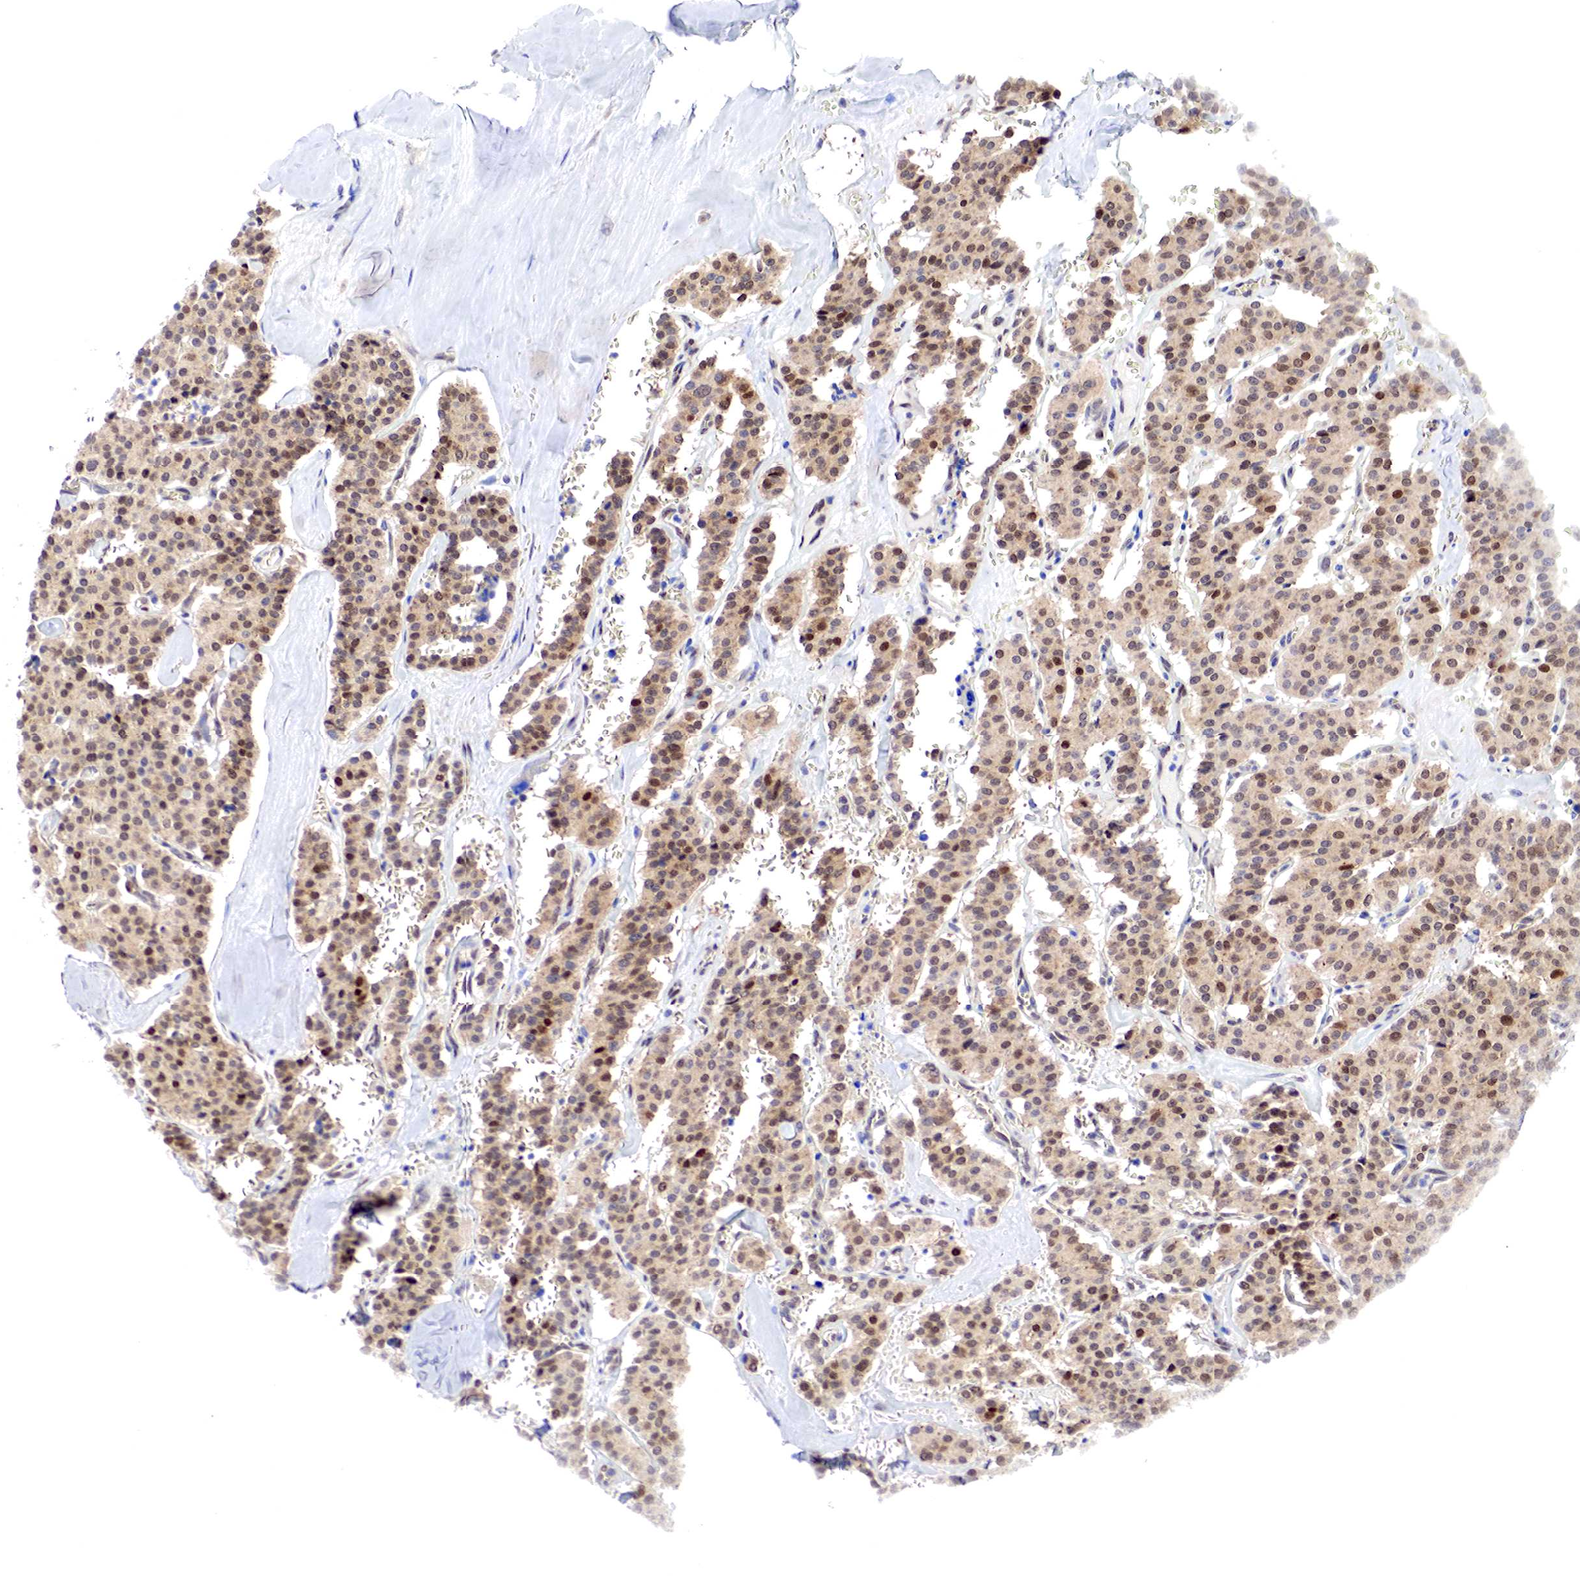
{"staining": {"intensity": "moderate", "quantity": ">75%", "location": "cytoplasmic/membranous,nuclear"}, "tissue": "carcinoid", "cell_type": "Tumor cells", "image_type": "cancer", "snomed": [{"axis": "morphology", "description": "Carcinoid, malignant, NOS"}, {"axis": "topography", "description": "Bronchus"}], "caption": "Protein positivity by immunohistochemistry reveals moderate cytoplasmic/membranous and nuclear staining in about >75% of tumor cells in carcinoid. (DAB (3,3'-diaminobenzidine) IHC, brown staining for protein, blue staining for nuclei).", "gene": "PABIR2", "patient": {"sex": "male", "age": 55}}